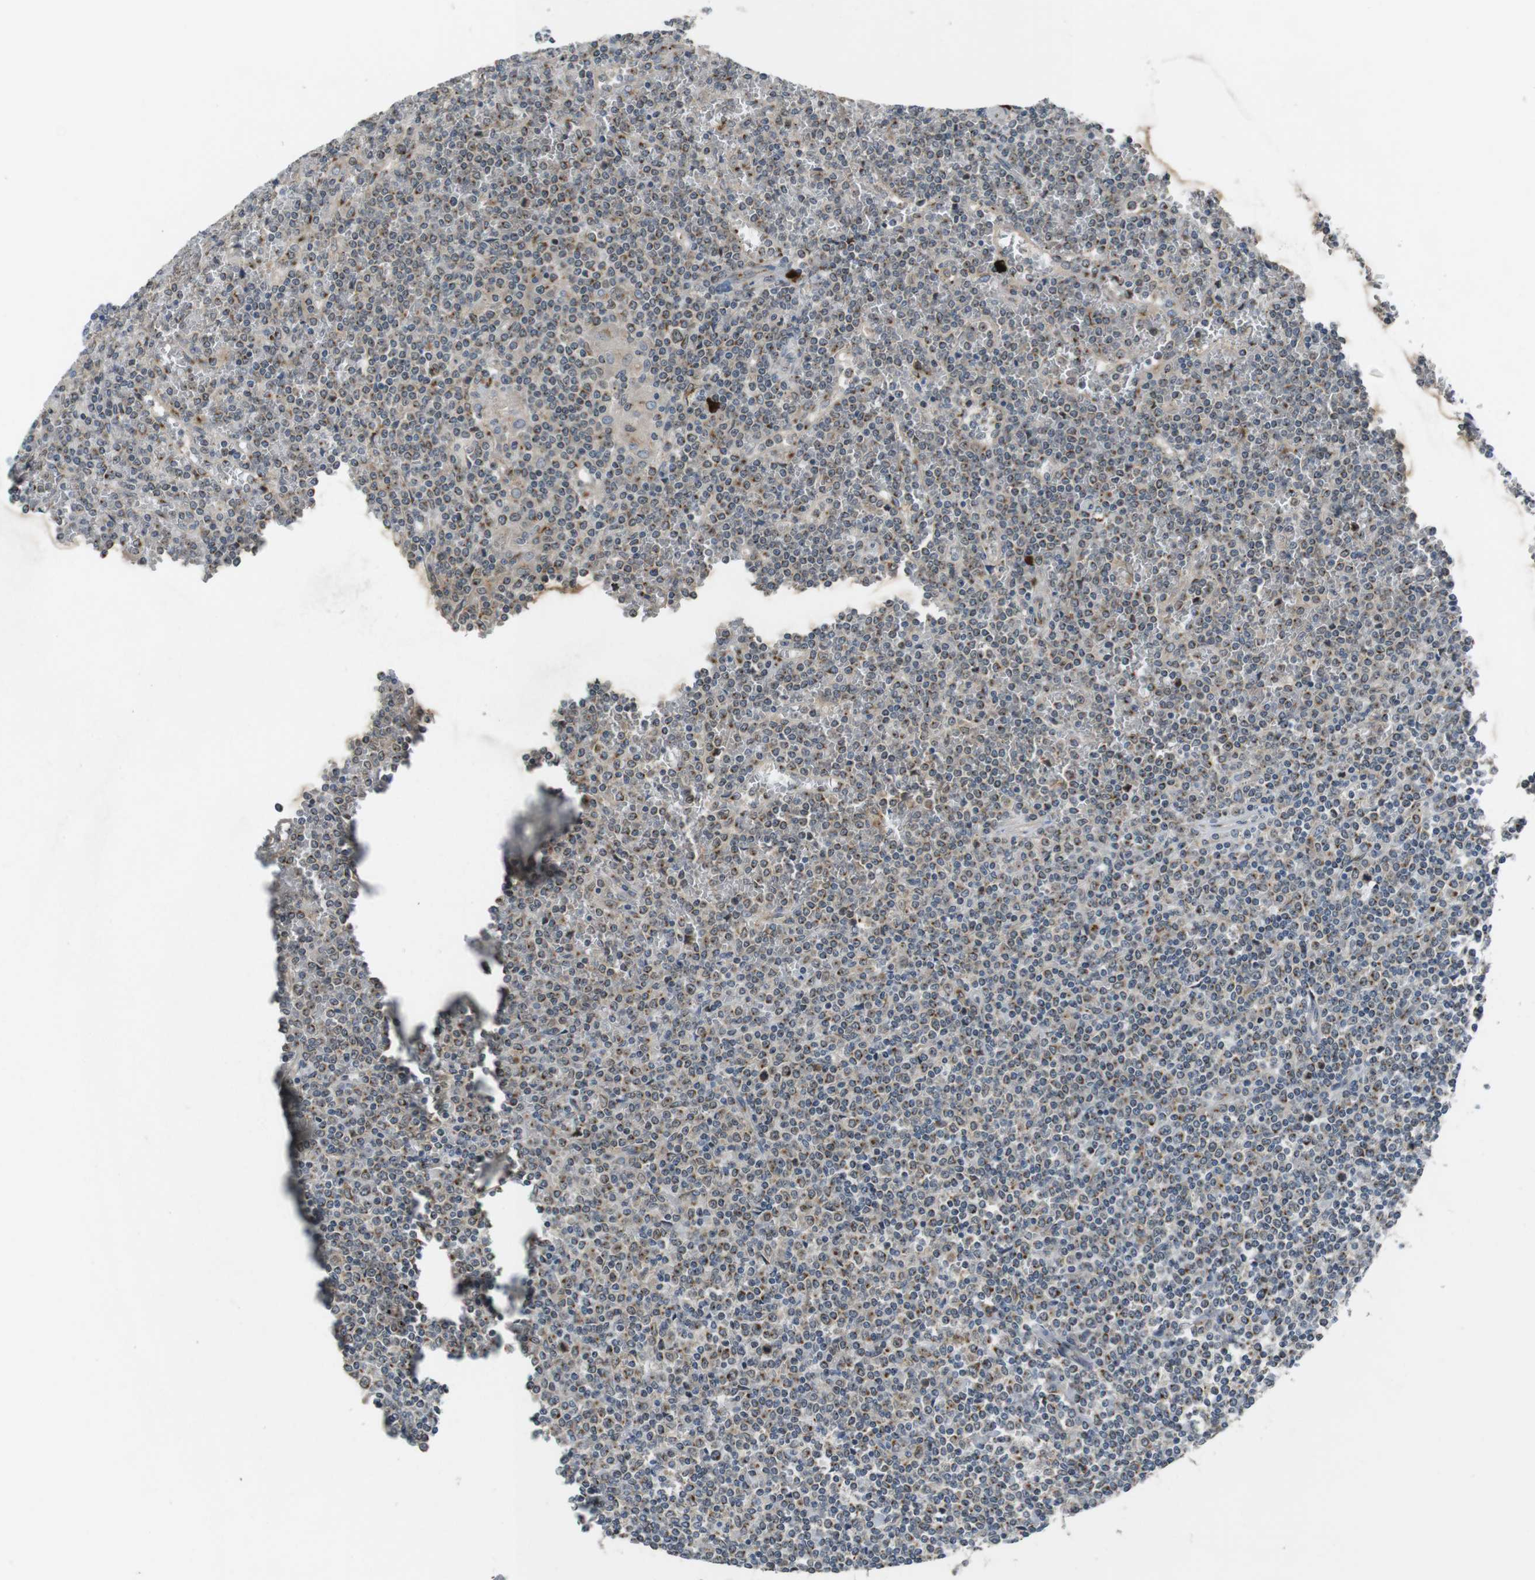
{"staining": {"intensity": "moderate", "quantity": ">75%", "location": "cytoplasmic/membranous"}, "tissue": "lymphoma", "cell_type": "Tumor cells", "image_type": "cancer", "snomed": [{"axis": "morphology", "description": "Malignant lymphoma, non-Hodgkin's type, Low grade"}, {"axis": "topography", "description": "Spleen"}], "caption": "Immunohistochemistry staining of lymphoma, which reveals medium levels of moderate cytoplasmic/membranous expression in approximately >75% of tumor cells indicating moderate cytoplasmic/membranous protein expression. The staining was performed using DAB (3,3'-diaminobenzidine) (brown) for protein detection and nuclei were counterstained in hematoxylin (blue).", "gene": "ZFPL1", "patient": {"sex": "female", "age": 19}}